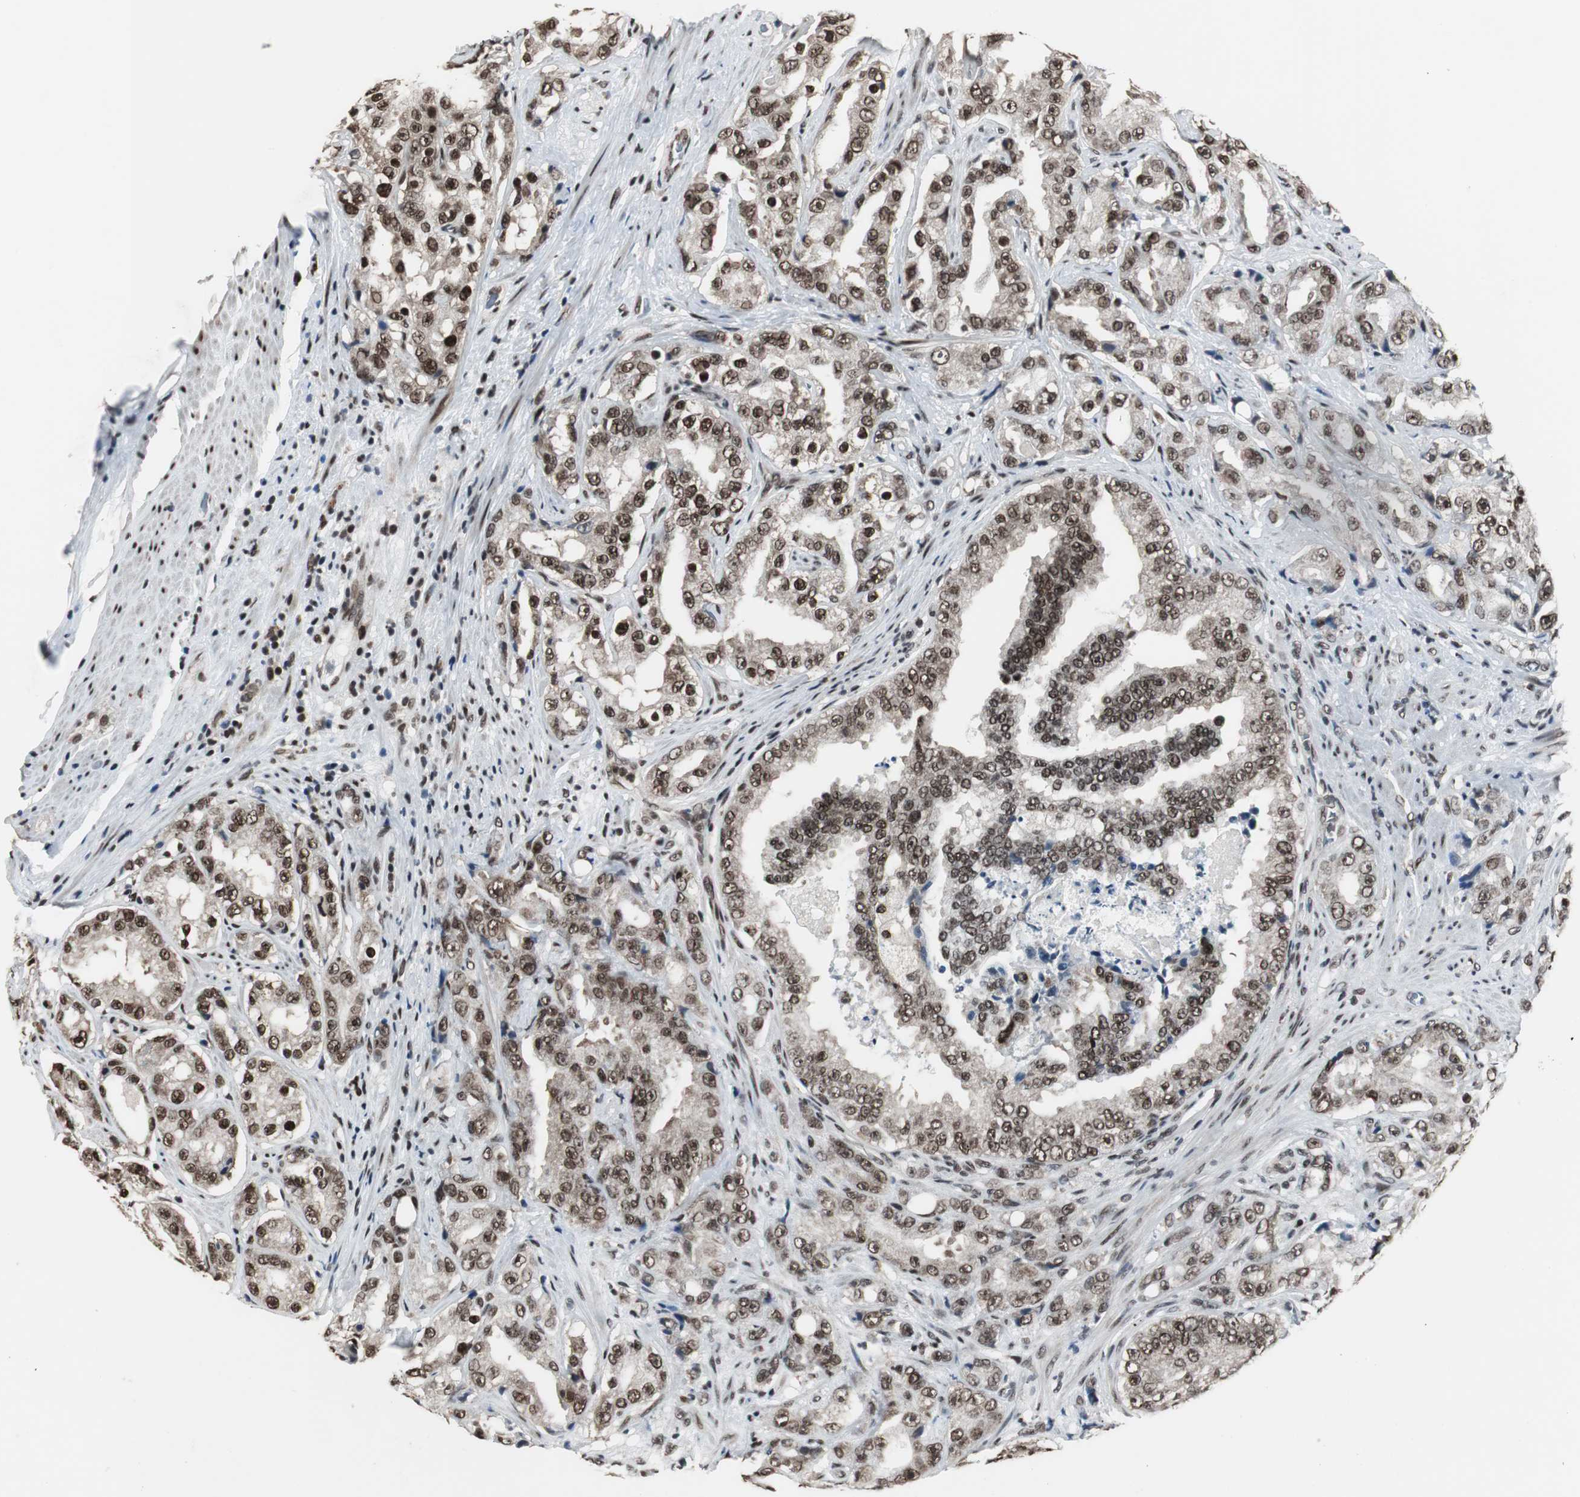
{"staining": {"intensity": "strong", "quantity": ">75%", "location": "nuclear"}, "tissue": "prostate cancer", "cell_type": "Tumor cells", "image_type": "cancer", "snomed": [{"axis": "morphology", "description": "Adenocarcinoma, High grade"}, {"axis": "topography", "description": "Prostate"}], "caption": "Tumor cells exhibit strong nuclear staining in about >75% of cells in prostate cancer (high-grade adenocarcinoma). (Stains: DAB in brown, nuclei in blue, Microscopy: brightfield microscopy at high magnification).", "gene": "CDK9", "patient": {"sex": "male", "age": 73}}